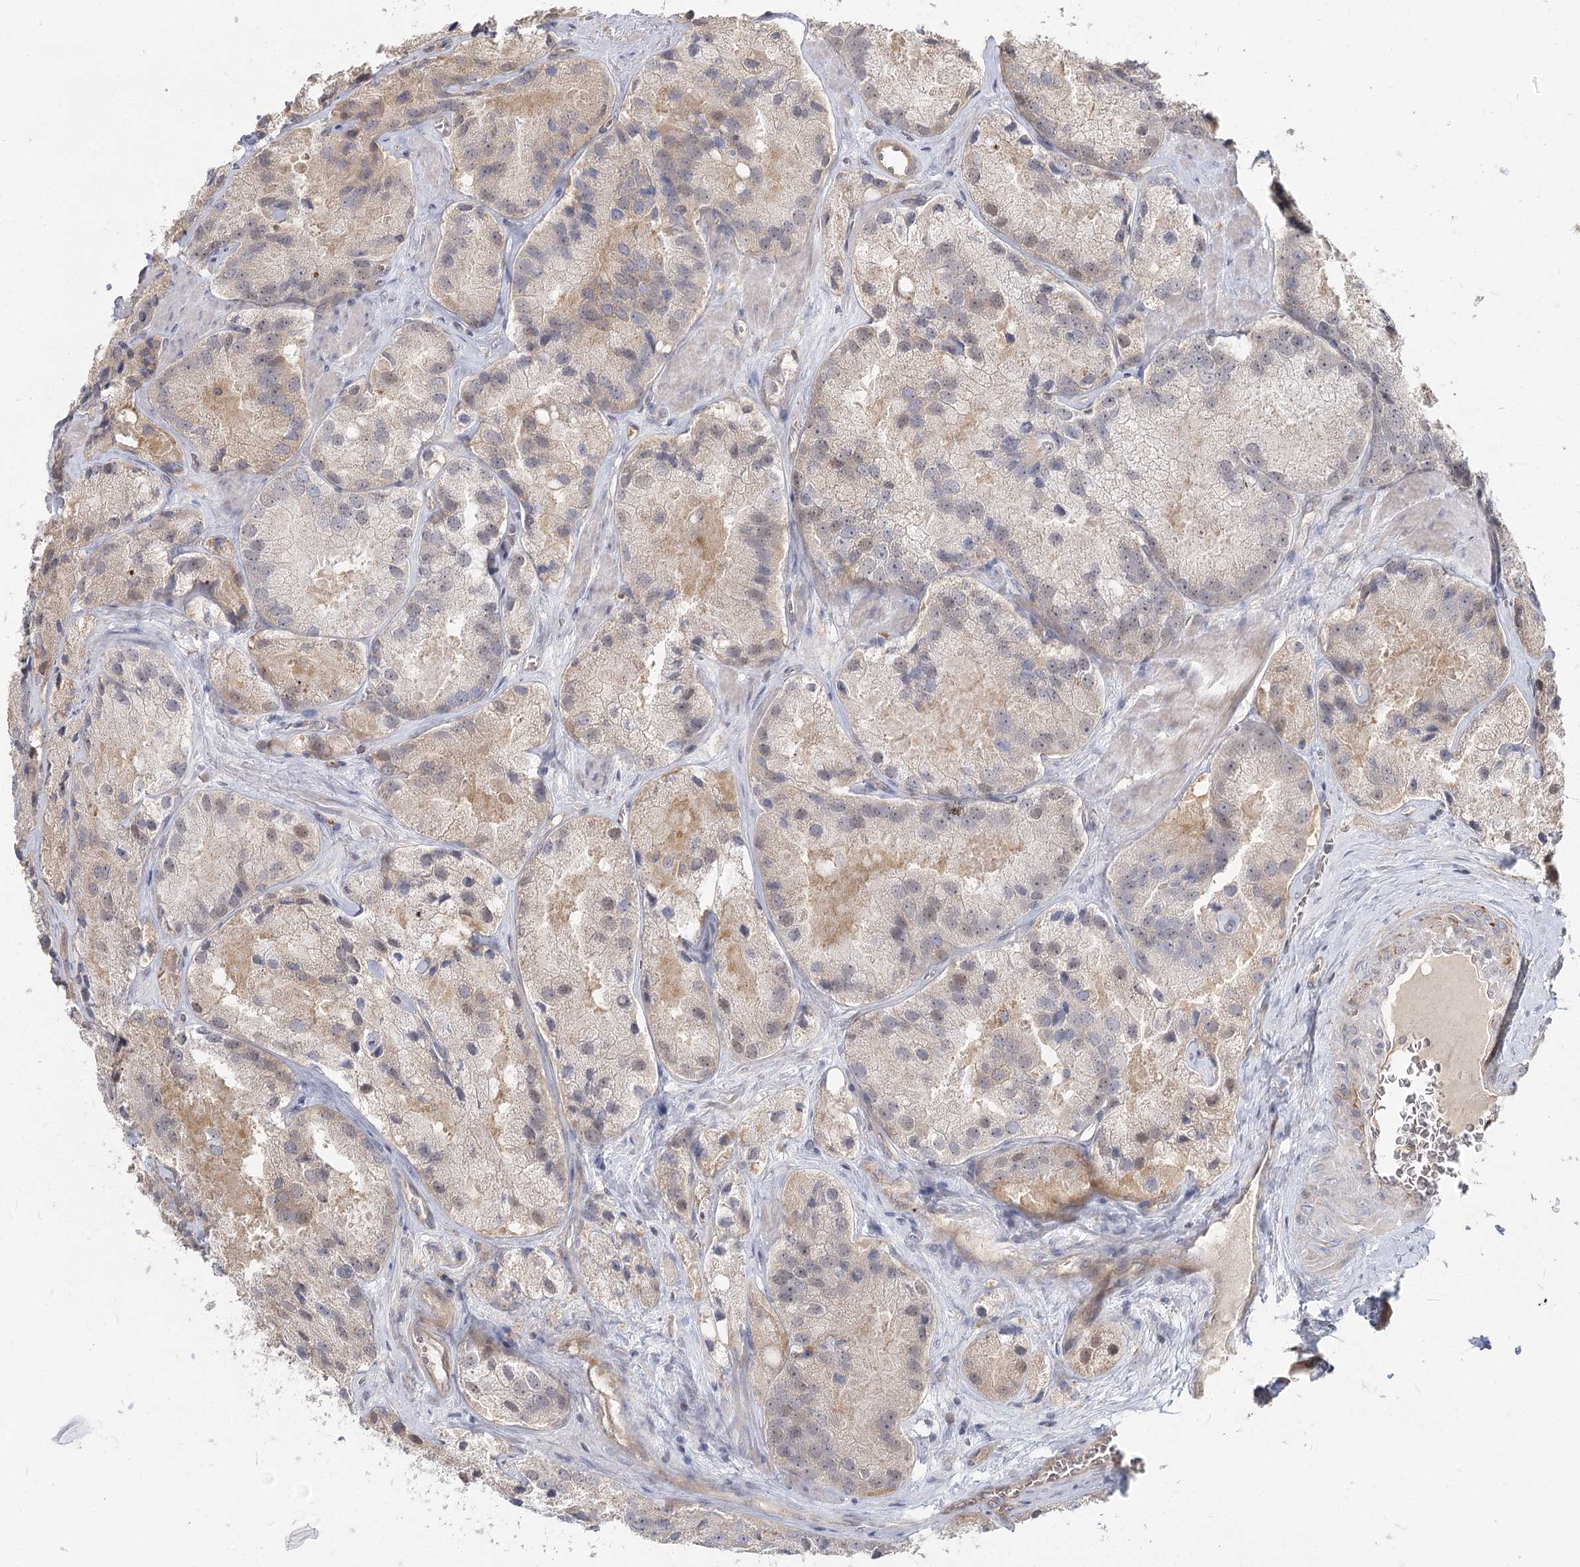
{"staining": {"intensity": "weak", "quantity": "<25%", "location": "cytoplasmic/membranous"}, "tissue": "prostate cancer", "cell_type": "Tumor cells", "image_type": "cancer", "snomed": [{"axis": "morphology", "description": "Adenocarcinoma, High grade"}, {"axis": "topography", "description": "Prostate"}], "caption": "Prostate cancer stained for a protein using immunohistochemistry (IHC) reveals no staining tumor cells.", "gene": "GUCY2C", "patient": {"sex": "male", "age": 66}}